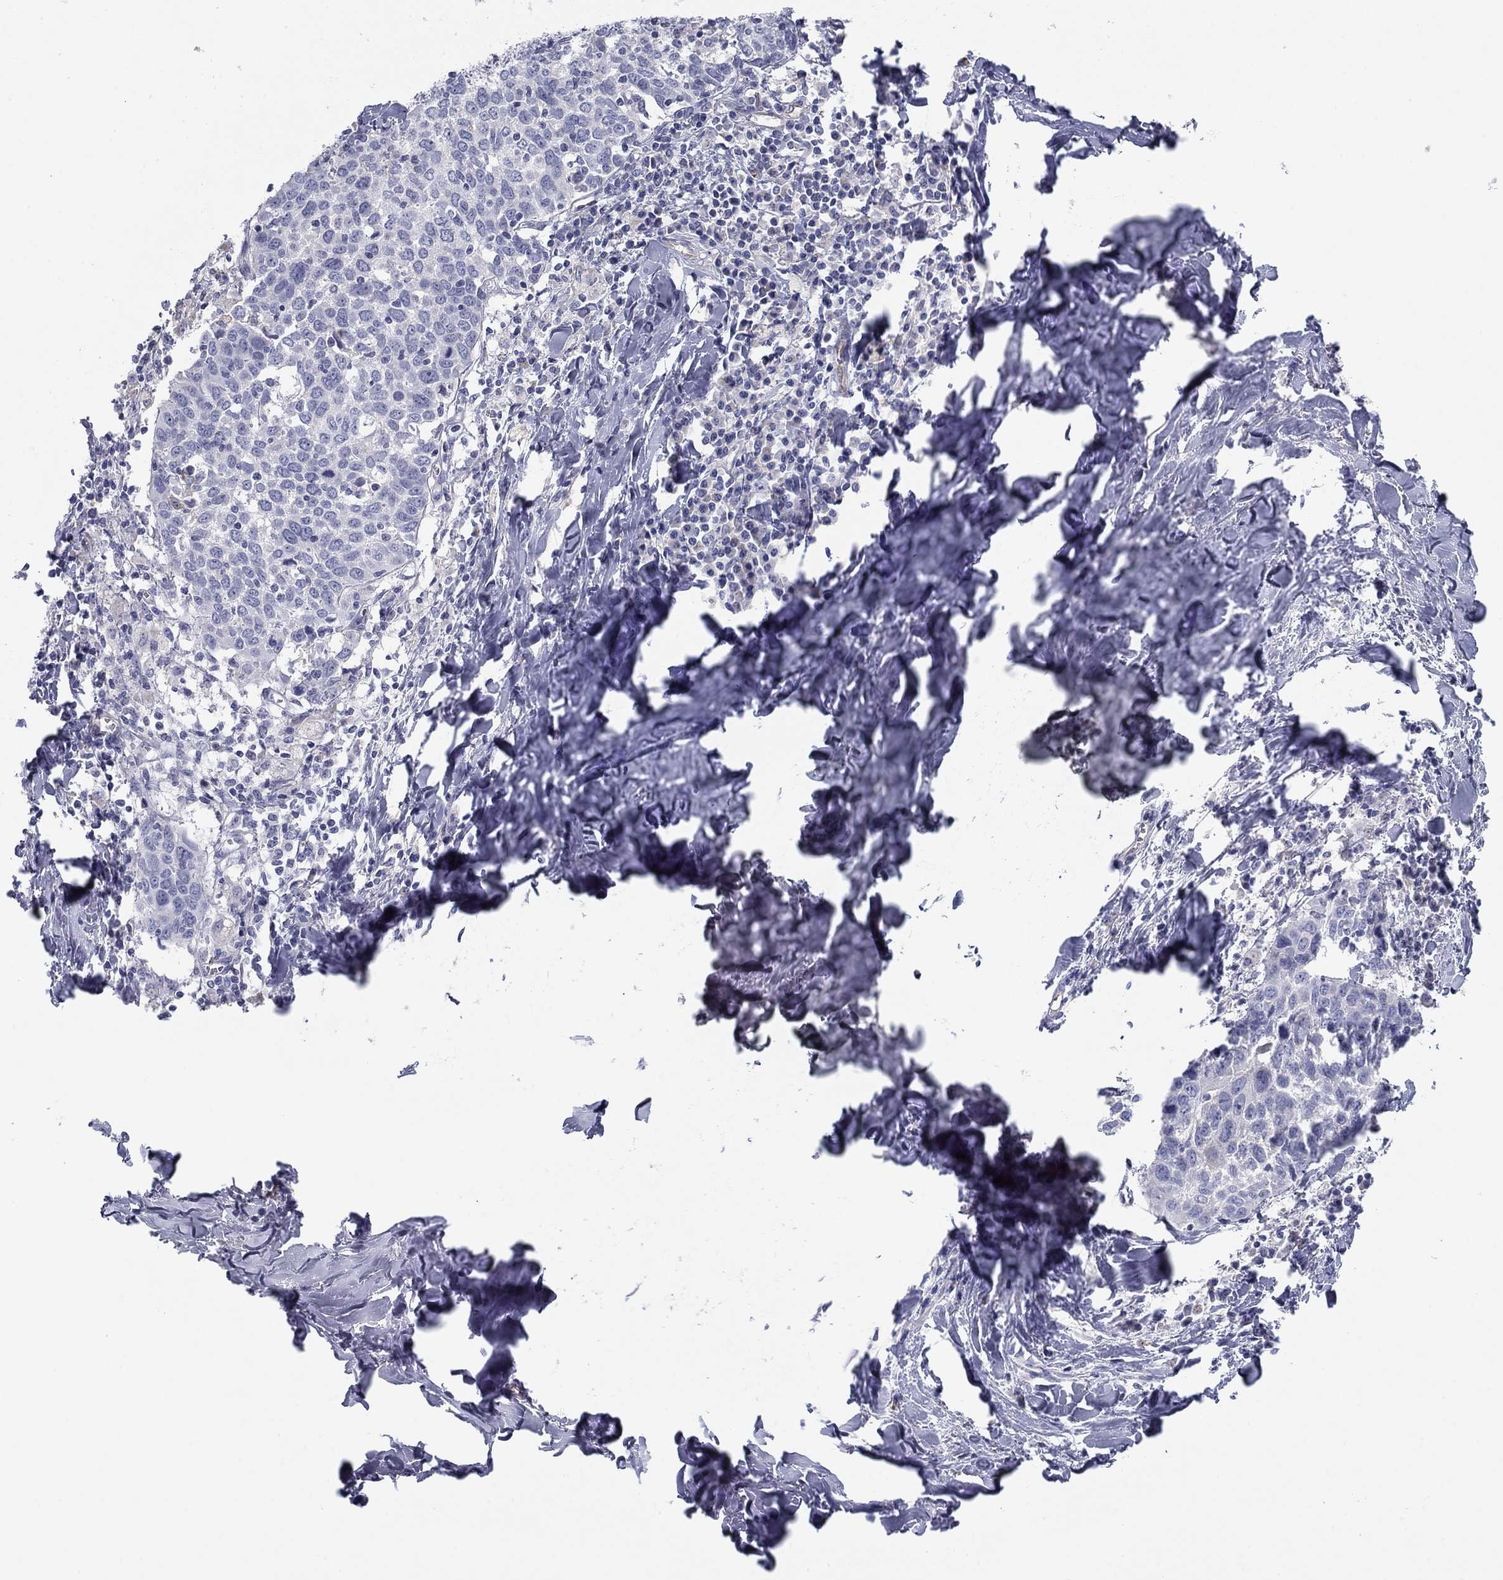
{"staining": {"intensity": "negative", "quantity": "none", "location": "none"}, "tissue": "lung cancer", "cell_type": "Tumor cells", "image_type": "cancer", "snomed": [{"axis": "morphology", "description": "Squamous cell carcinoma, NOS"}, {"axis": "topography", "description": "Lung"}], "caption": "Tumor cells show no significant staining in lung cancer (squamous cell carcinoma).", "gene": "SEPTIN3", "patient": {"sex": "male", "age": 57}}